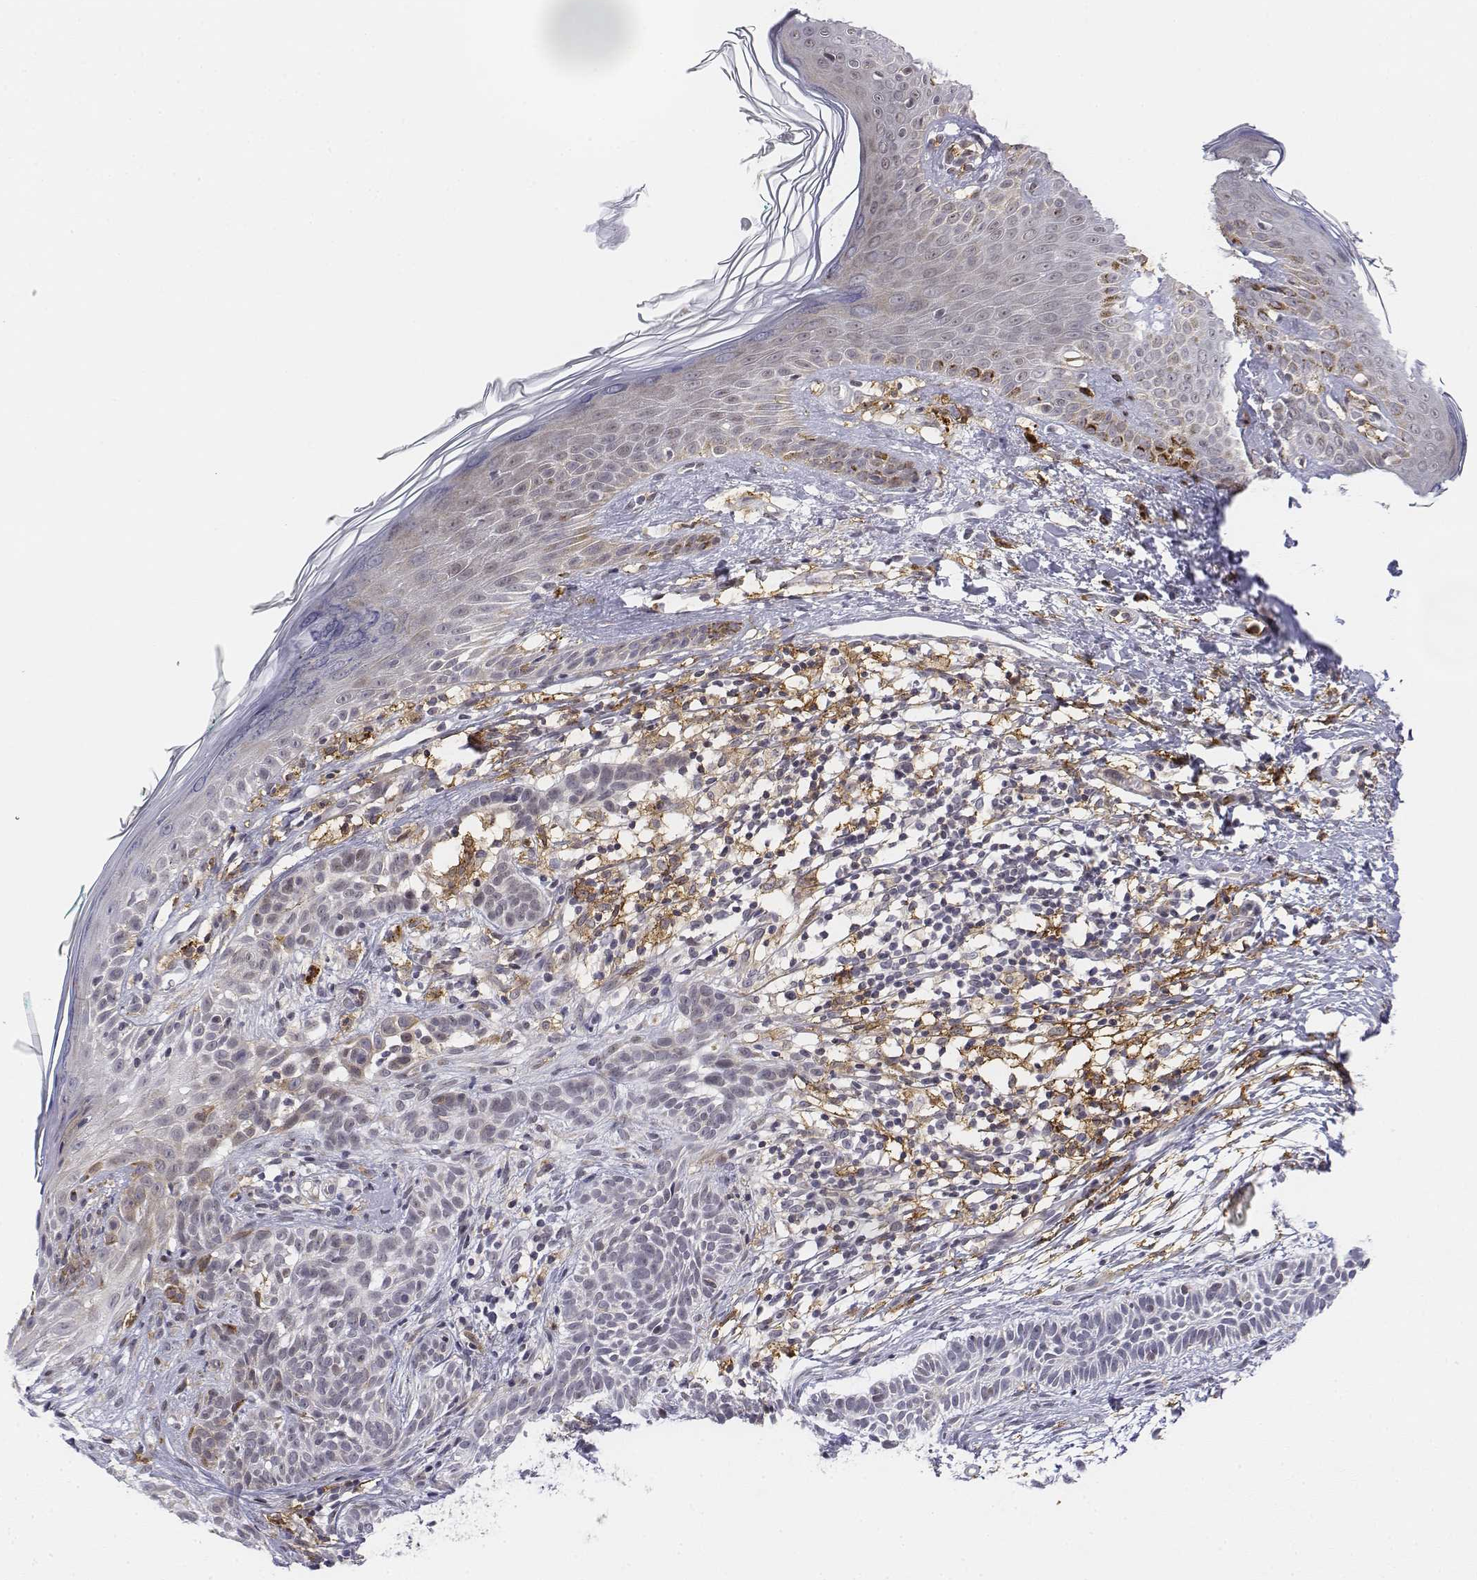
{"staining": {"intensity": "negative", "quantity": "none", "location": "none"}, "tissue": "skin cancer", "cell_type": "Tumor cells", "image_type": "cancer", "snomed": [{"axis": "morphology", "description": "Basal cell carcinoma"}, {"axis": "topography", "description": "Skin"}], "caption": "Tumor cells show no significant protein staining in skin cancer.", "gene": "CD14", "patient": {"sex": "male", "age": 85}}